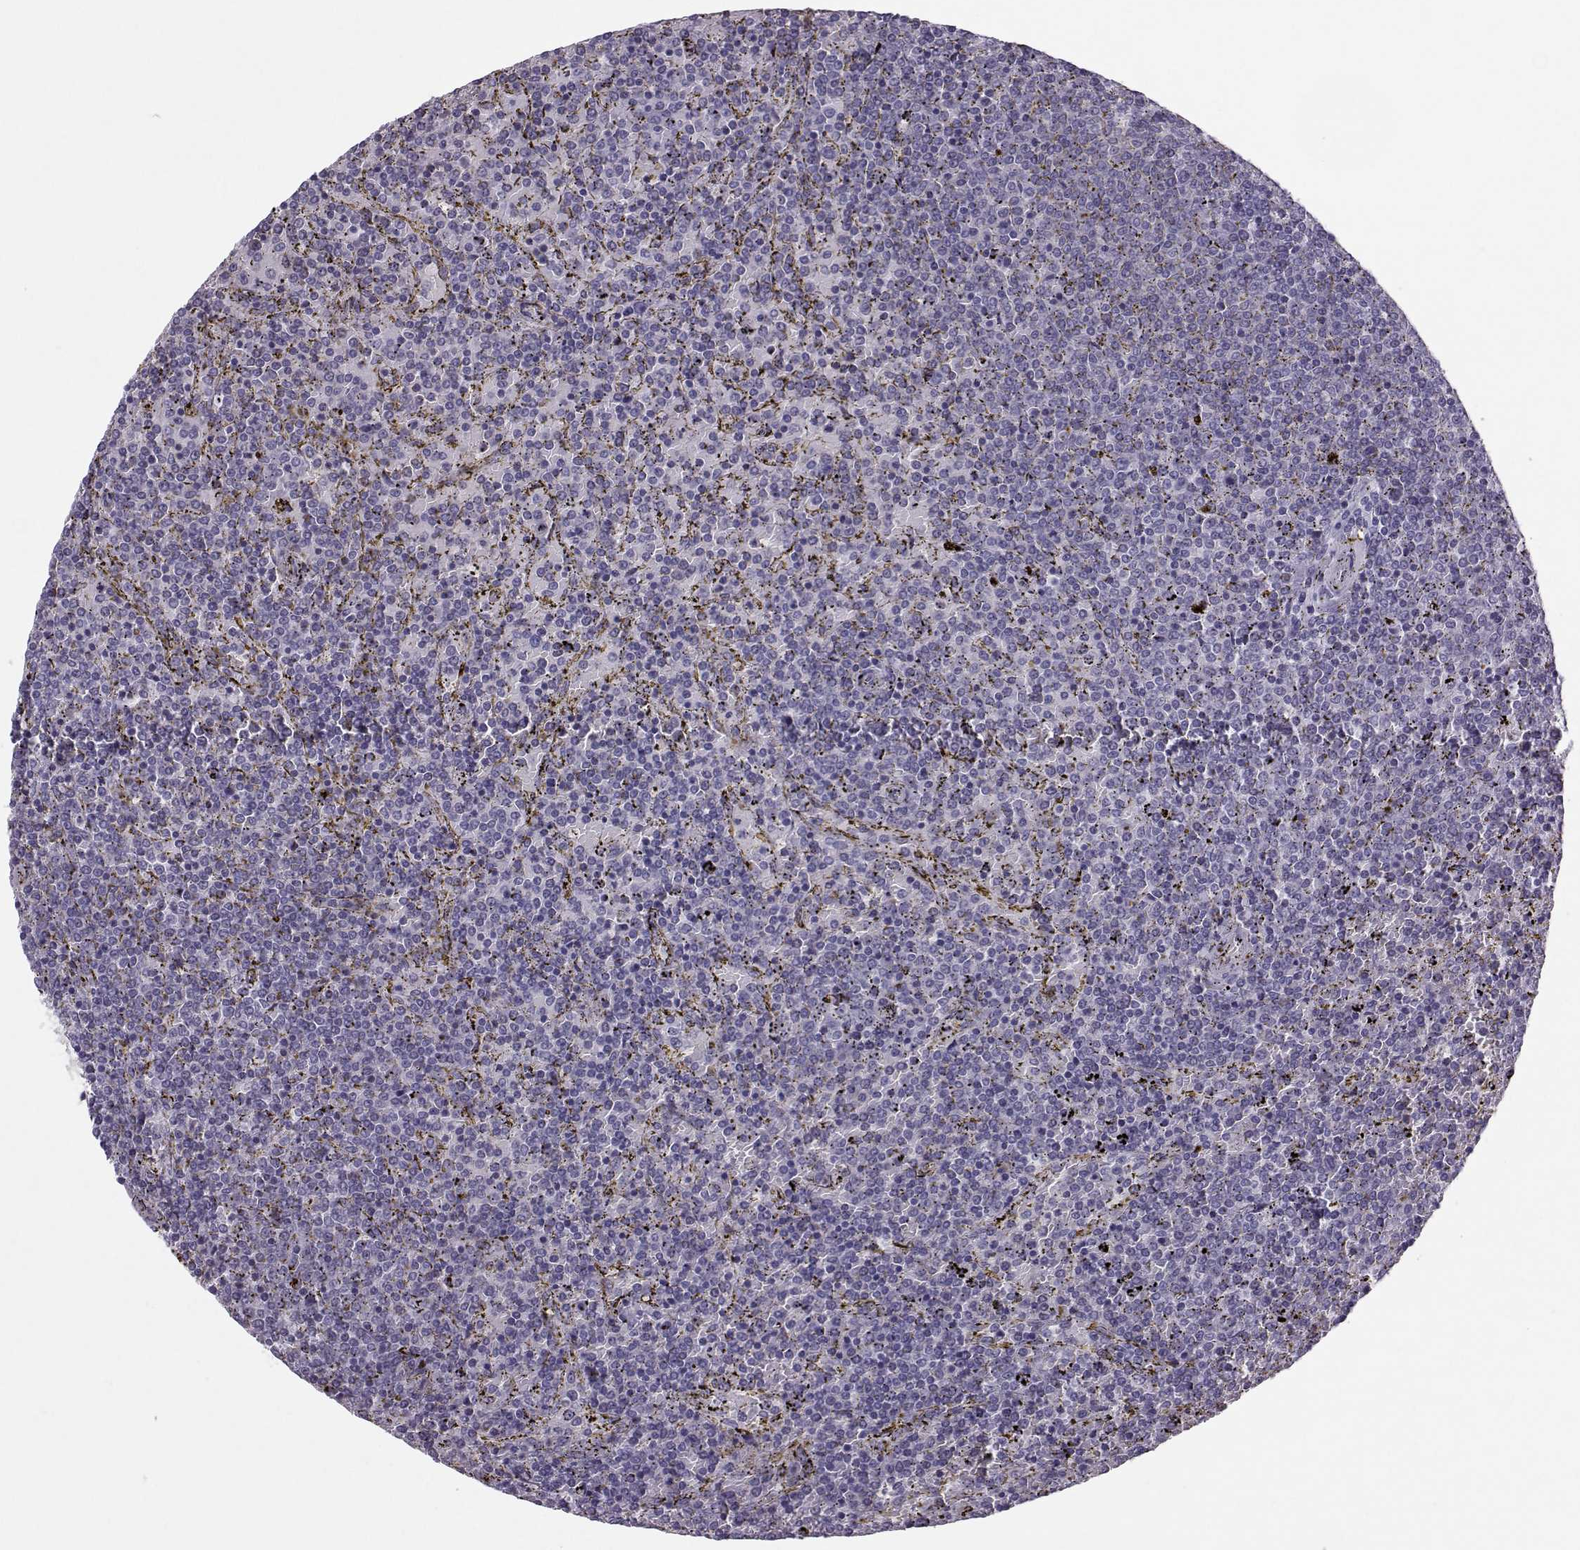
{"staining": {"intensity": "negative", "quantity": "none", "location": "none"}, "tissue": "lymphoma", "cell_type": "Tumor cells", "image_type": "cancer", "snomed": [{"axis": "morphology", "description": "Malignant lymphoma, non-Hodgkin's type, Low grade"}, {"axis": "topography", "description": "Spleen"}], "caption": "Immunohistochemistry (IHC) photomicrograph of neoplastic tissue: human low-grade malignant lymphoma, non-Hodgkin's type stained with DAB displays no significant protein staining in tumor cells. Nuclei are stained in blue.", "gene": "ASRGL1", "patient": {"sex": "female", "age": 77}}